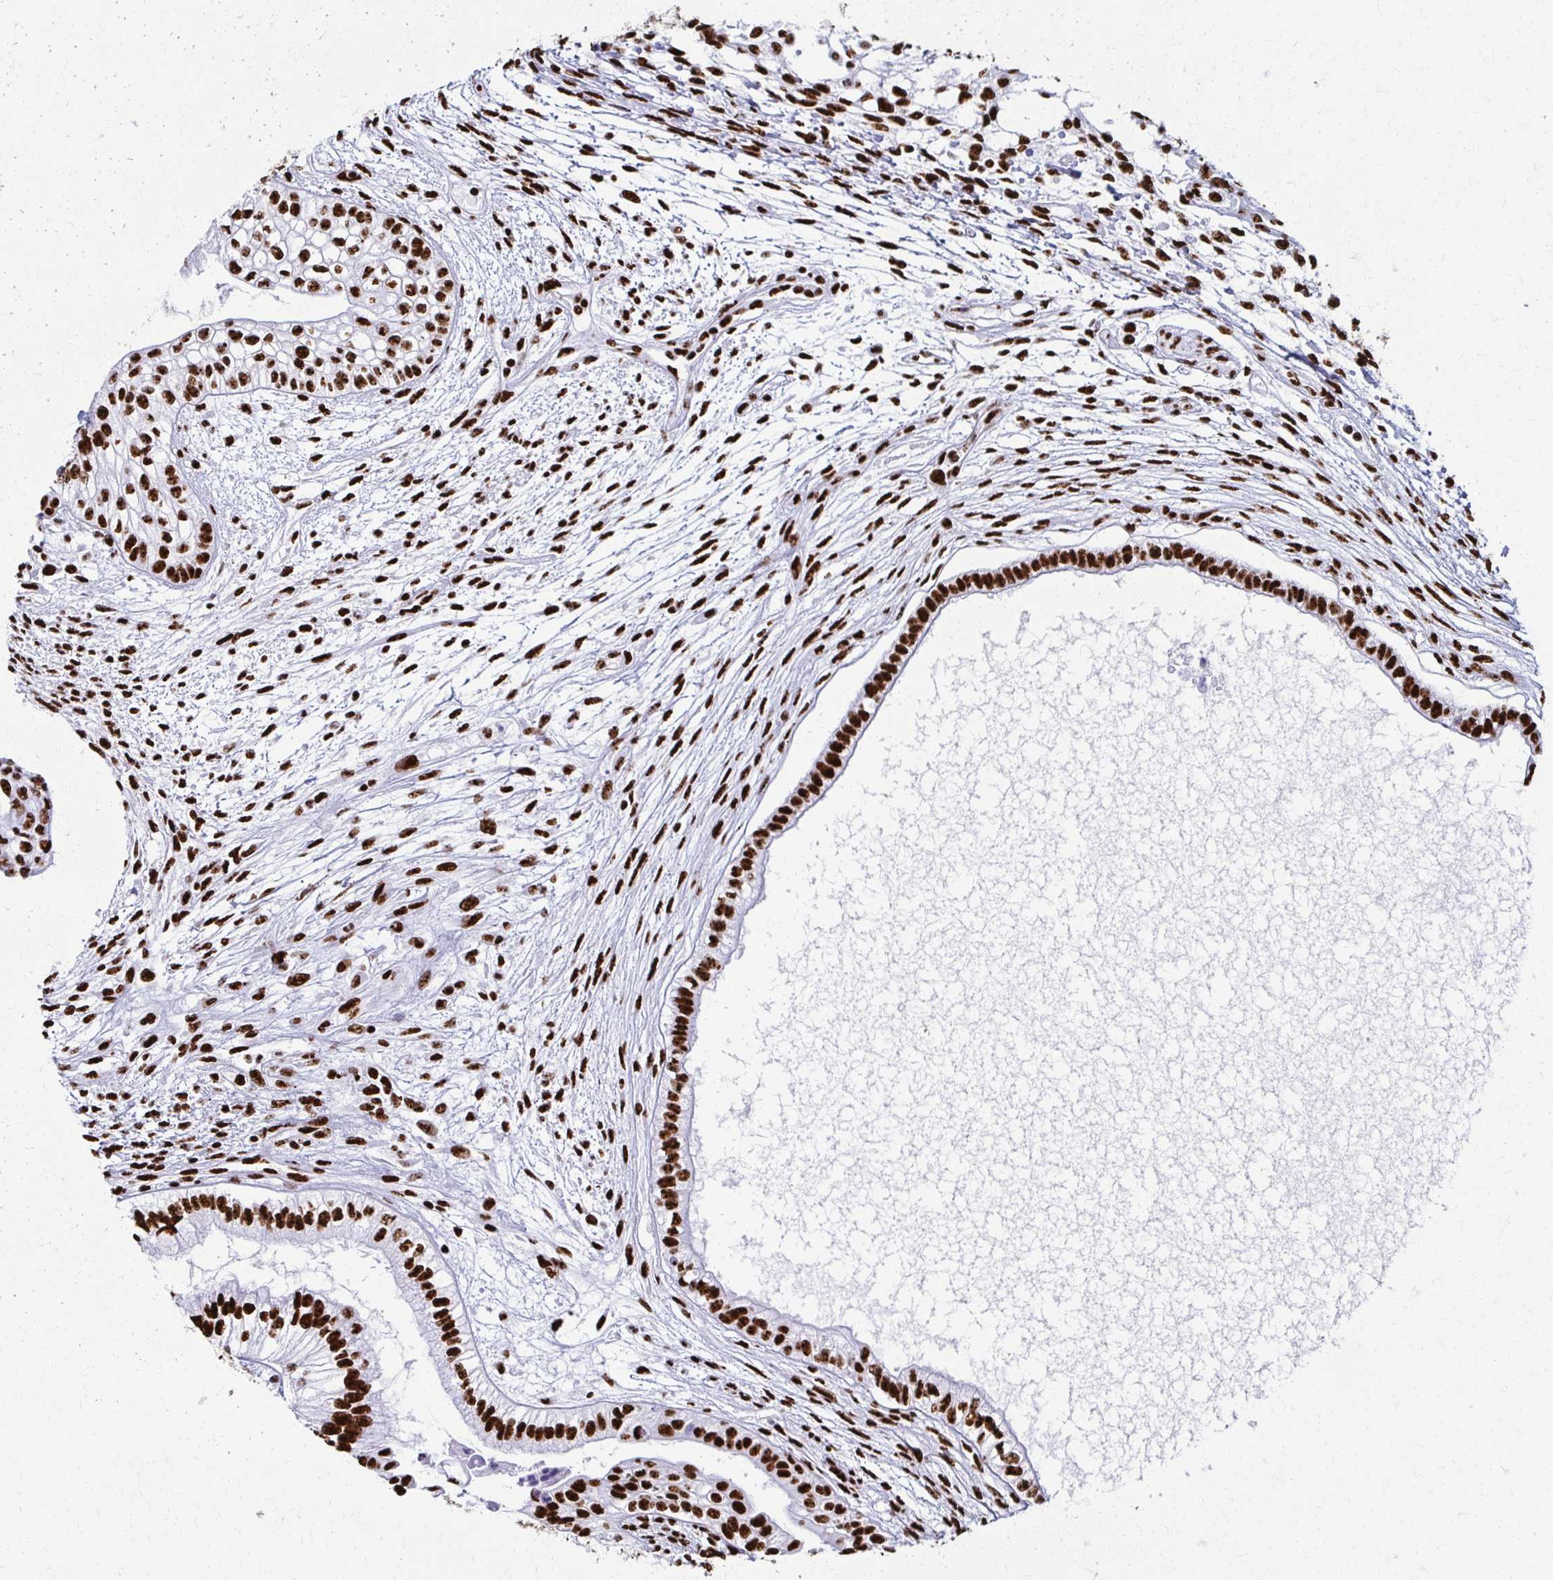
{"staining": {"intensity": "strong", "quantity": ">75%", "location": "nuclear"}, "tissue": "testis cancer", "cell_type": "Tumor cells", "image_type": "cancer", "snomed": [{"axis": "morphology", "description": "Carcinoma, Embryonal, NOS"}, {"axis": "topography", "description": "Testis"}], "caption": "Testis cancer stained with DAB immunohistochemistry (IHC) demonstrates high levels of strong nuclear staining in about >75% of tumor cells.", "gene": "NONO", "patient": {"sex": "male", "age": 37}}